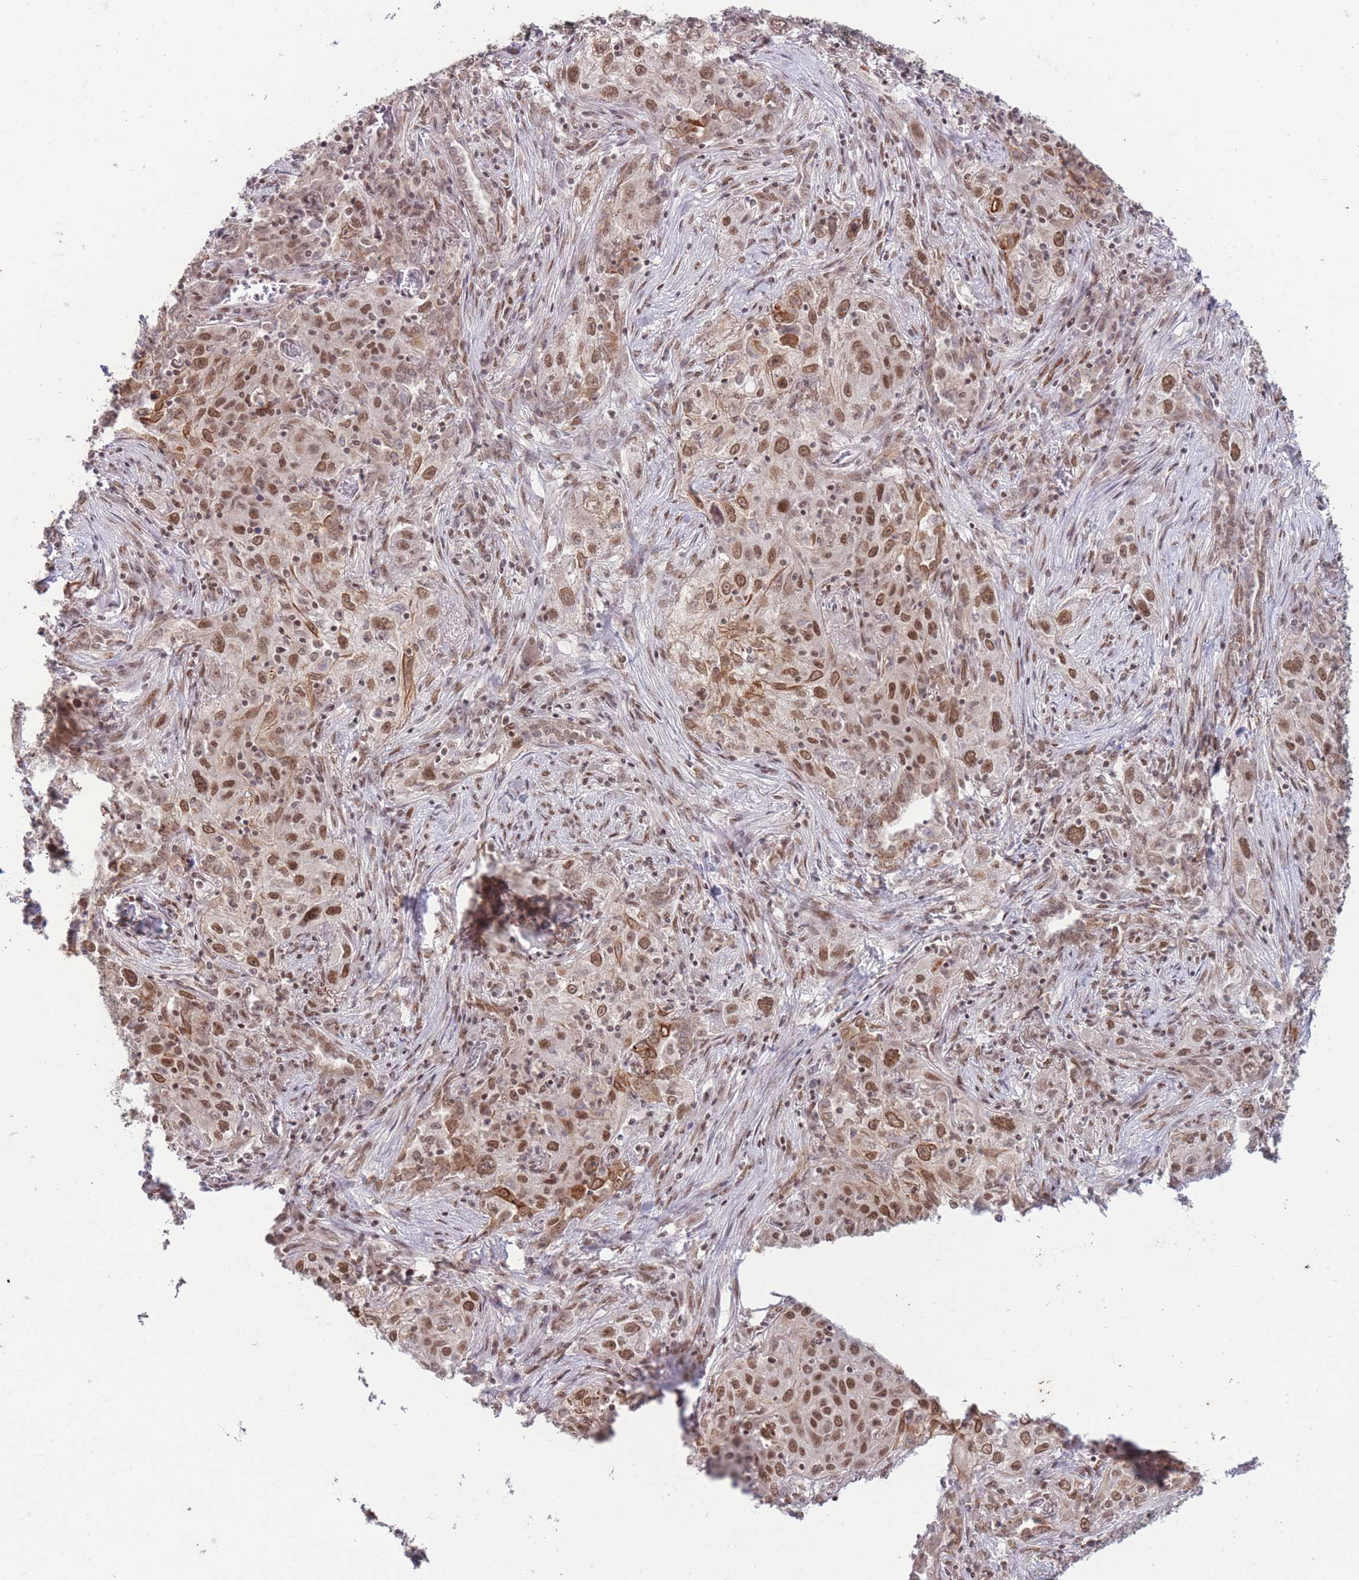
{"staining": {"intensity": "moderate", "quantity": ">75%", "location": "cytoplasmic/membranous,nuclear"}, "tissue": "lung cancer", "cell_type": "Tumor cells", "image_type": "cancer", "snomed": [{"axis": "morphology", "description": "Squamous cell carcinoma, NOS"}, {"axis": "topography", "description": "Lung"}], "caption": "Immunohistochemistry (IHC) photomicrograph of neoplastic tissue: lung cancer (squamous cell carcinoma) stained using immunohistochemistry (IHC) shows medium levels of moderate protein expression localized specifically in the cytoplasmic/membranous and nuclear of tumor cells, appearing as a cytoplasmic/membranous and nuclear brown color.", "gene": "CARD8", "patient": {"sex": "female", "age": 69}}